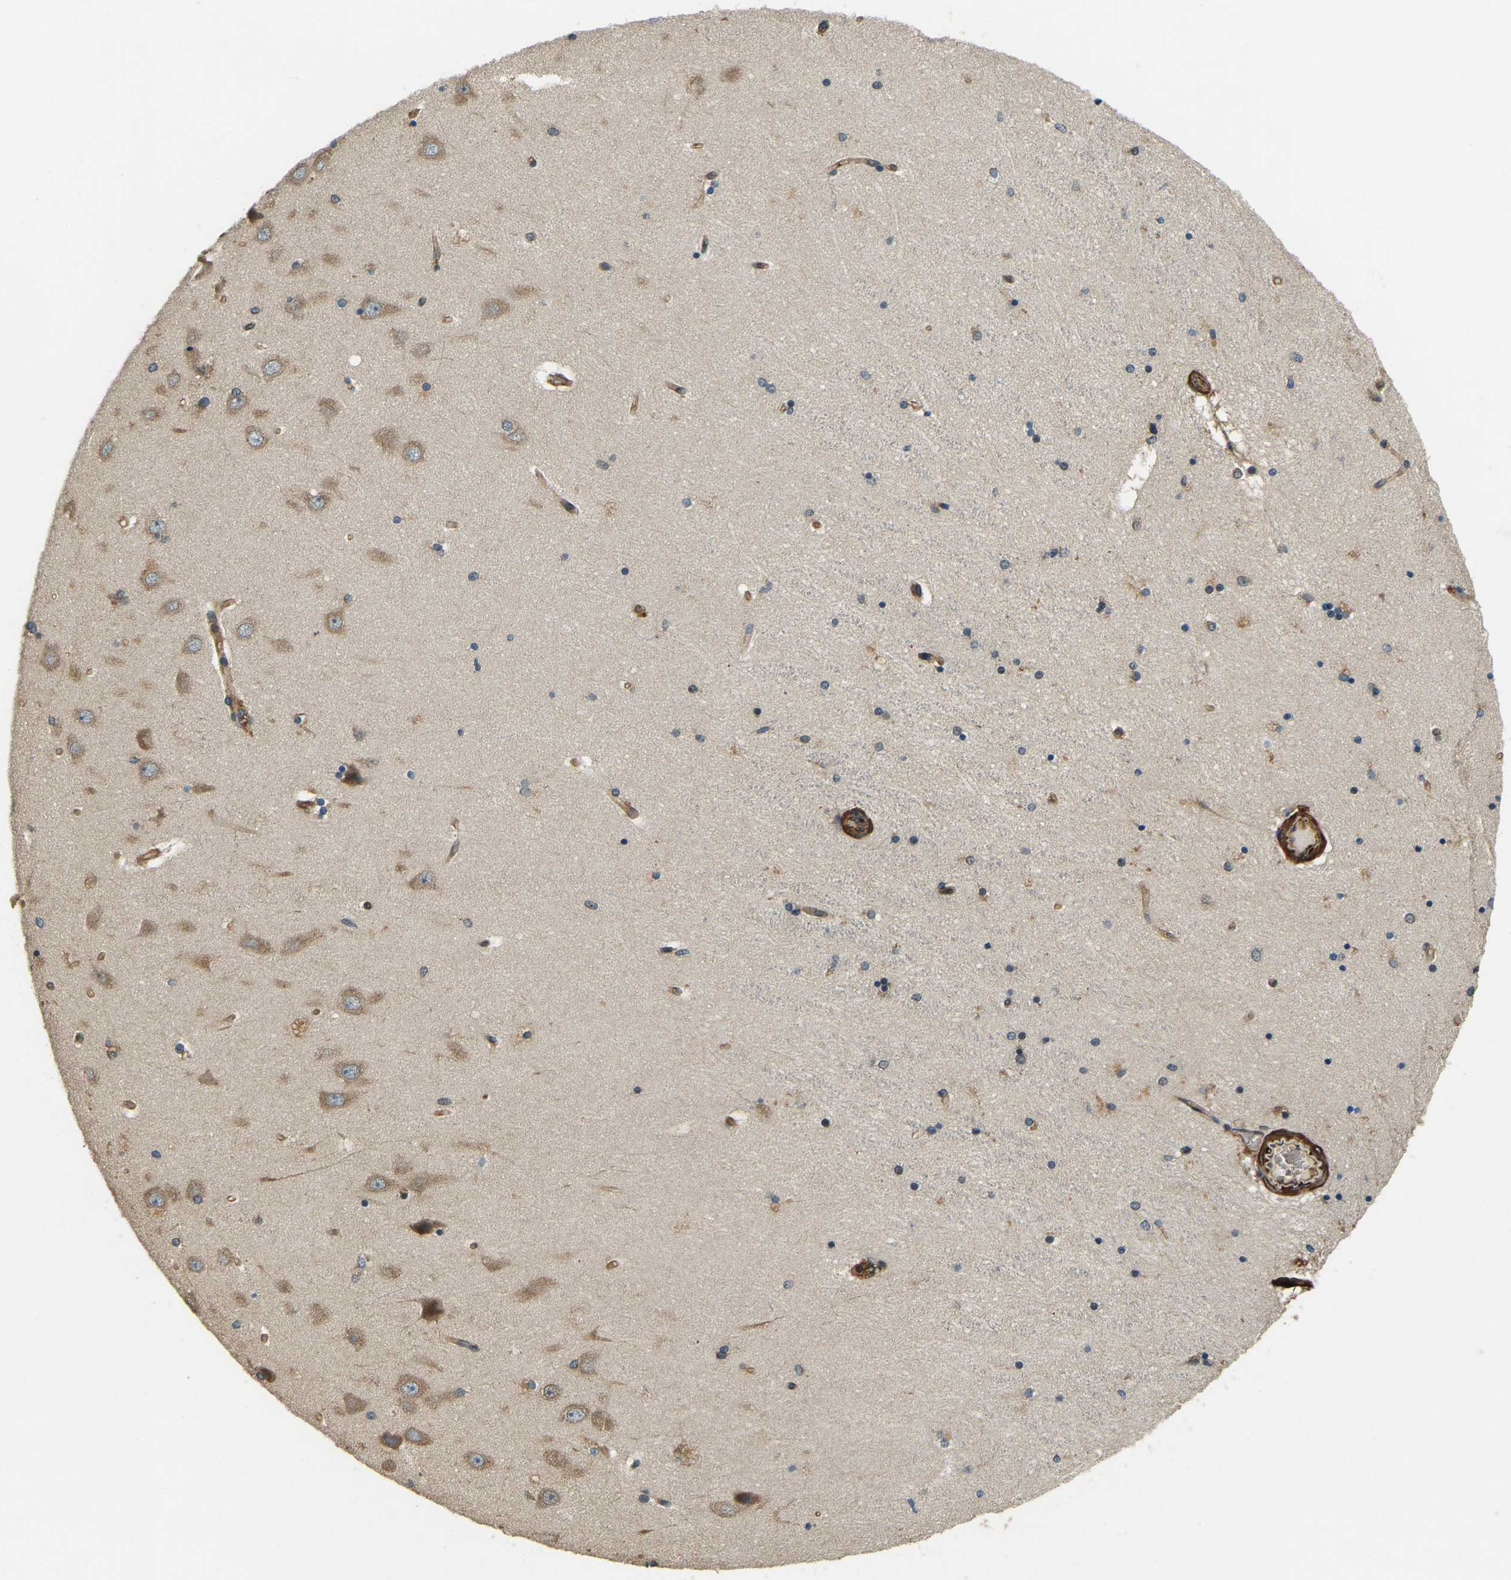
{"staining": {"intensity": "moderate", "quantity": "25%-75%", "location": "cytoplasmic/membranous"}, "tissue": "hippocampus", "cell_type": "Glial cells", "image_type": "normal", "snomed": [{"axis": "morphology", "description": "Normal tissue, NOS"}, {"axis": "topography", "description": "Hippocampus"}], "caption": "Moderate cytoplasmic/membranous positivity for a protein is appreciated in approximately 25%-75% of glial cells of unremarkable hippocampus using immunohistochemistry.", "gene": "ERGIC1", "patient": {"sex": "female", "age": 54}}